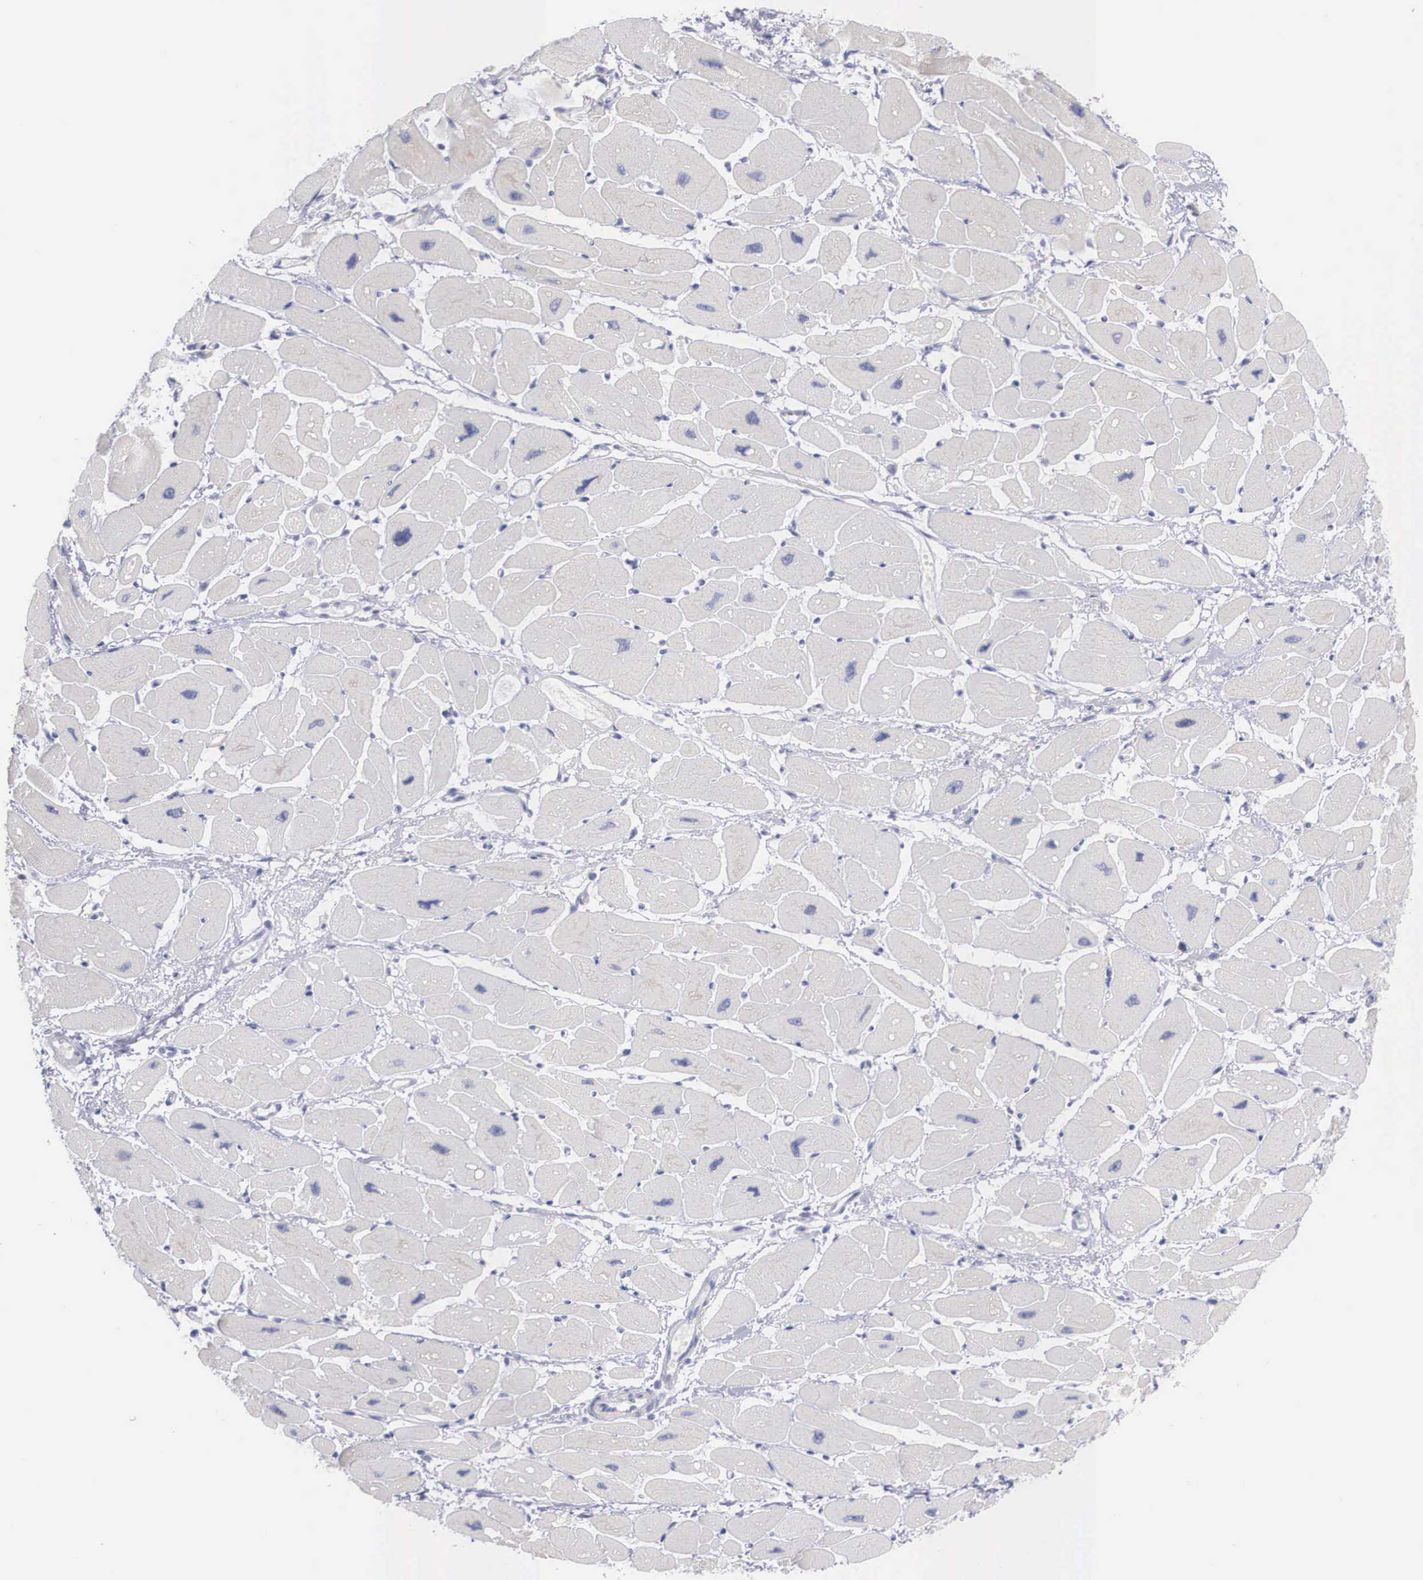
{"staining": {"intensity": "negative", "quantity": "none", "location": "none"}, "tissue": "heart muscle", "cell_type": "Cardiomyocytes", "image_type": "normal", "snomed": [{"axis": "morphology", "description": "Normal tissue, NOS"}, {"axis": "topography", "description": "Heart"}], "caption": "The micrograph shows no significant staining in cardiomyocytes of heart muscle. Brightfield microscopy of IHC stained with DAB (3,3'-diaminobenzidine) (brown) and hematoxylin (blue), captured at high magnification.", "gene": "REPS2", "patient": {"sex": "female", "age": 54}}